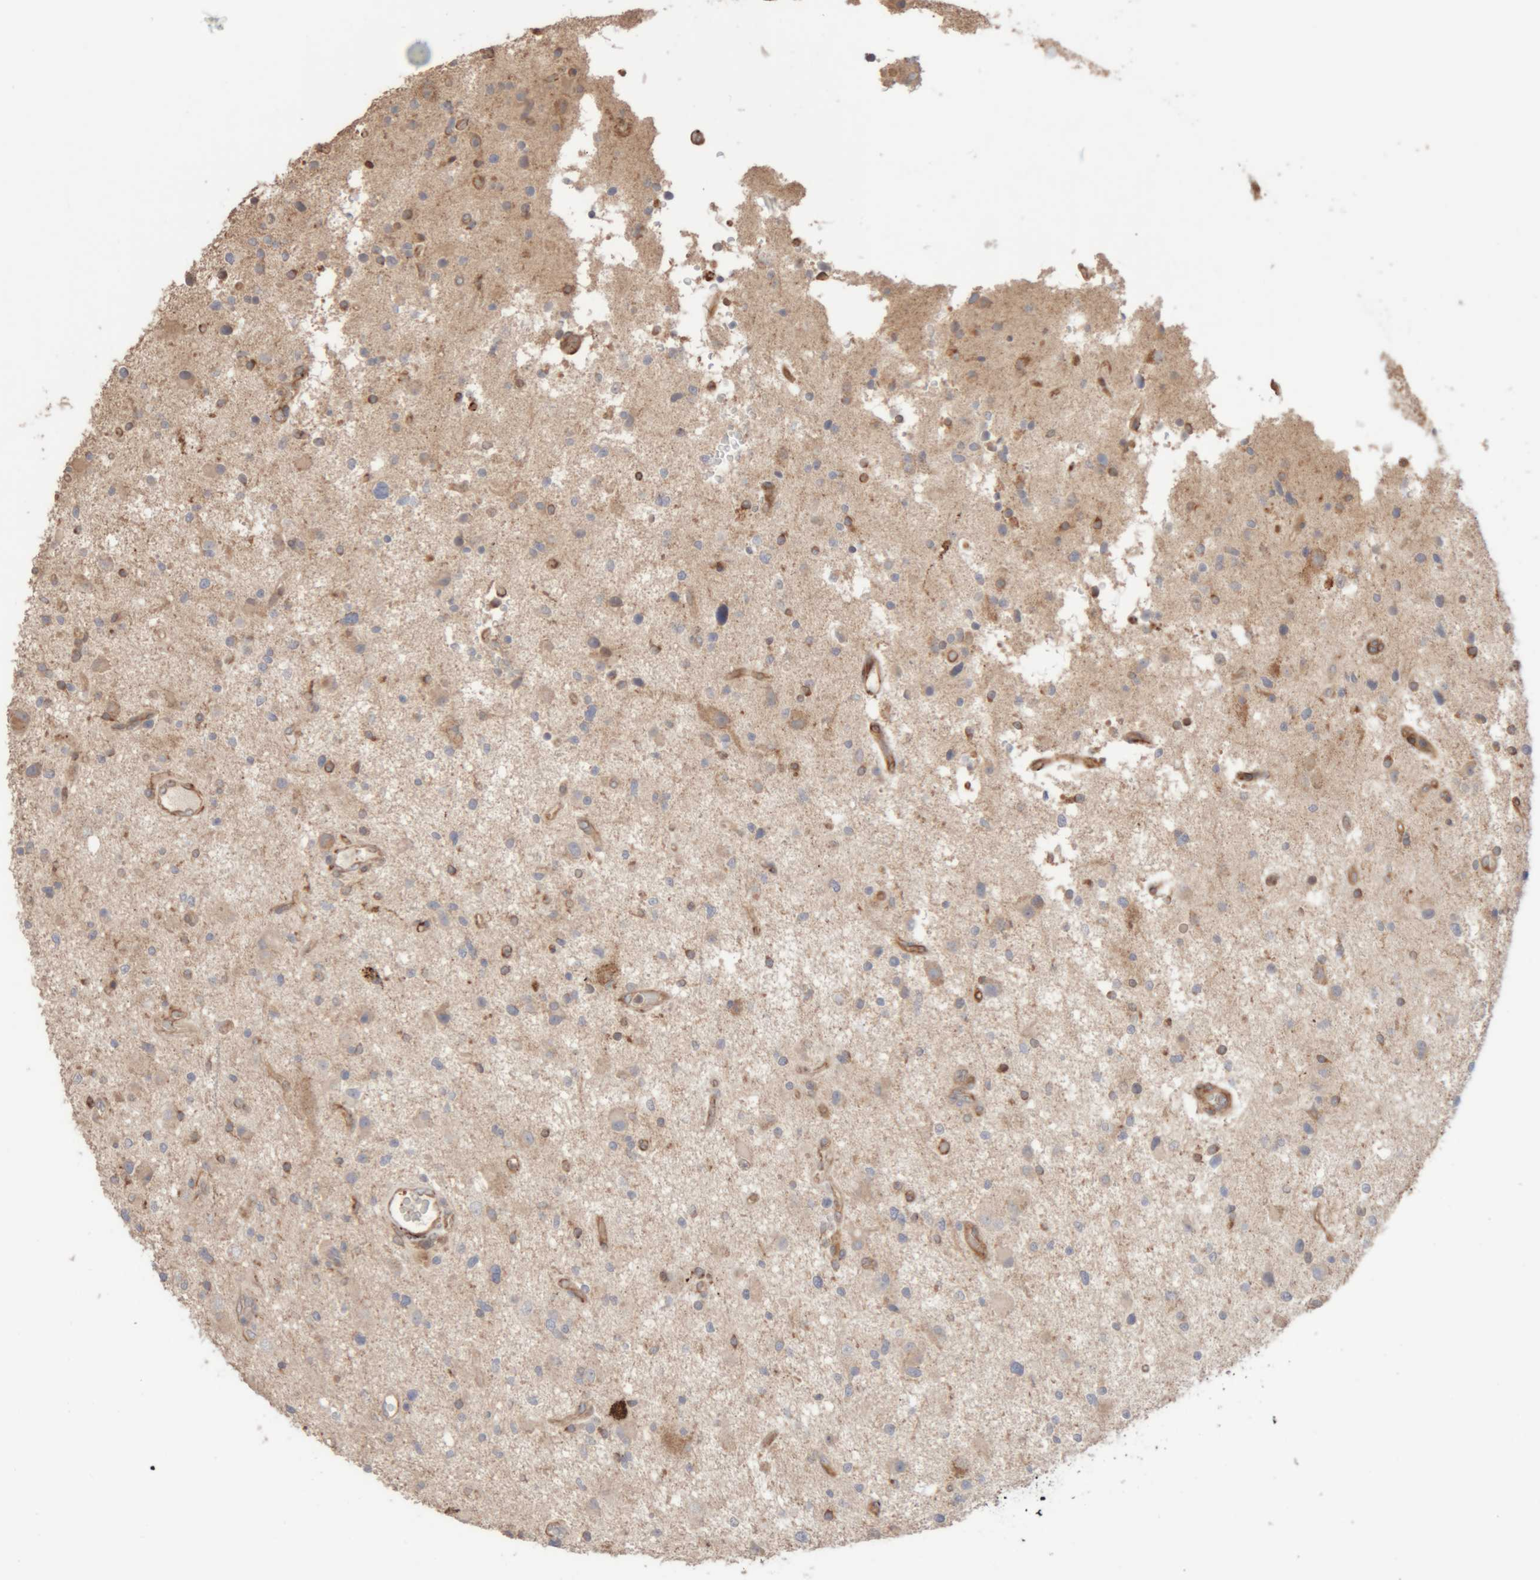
{"staining": {"intensity": "negative", "quantity": "none", "location": "none"}, "tissue": "glioma", "cell_type": "Tumor cells", "image_type": "cancer", "snomed": [{"axis": "morphology", "description": "Glioma, malignant, High grade"}, {"axis": "topography", "description": "Brain"}], "caption": "Glioma stained for a protein using immunohistochemistry (IHC) exhibits no expression tumor cells.", "gene": "RAB32", "patient": {"sex": "male", "age": 33}}